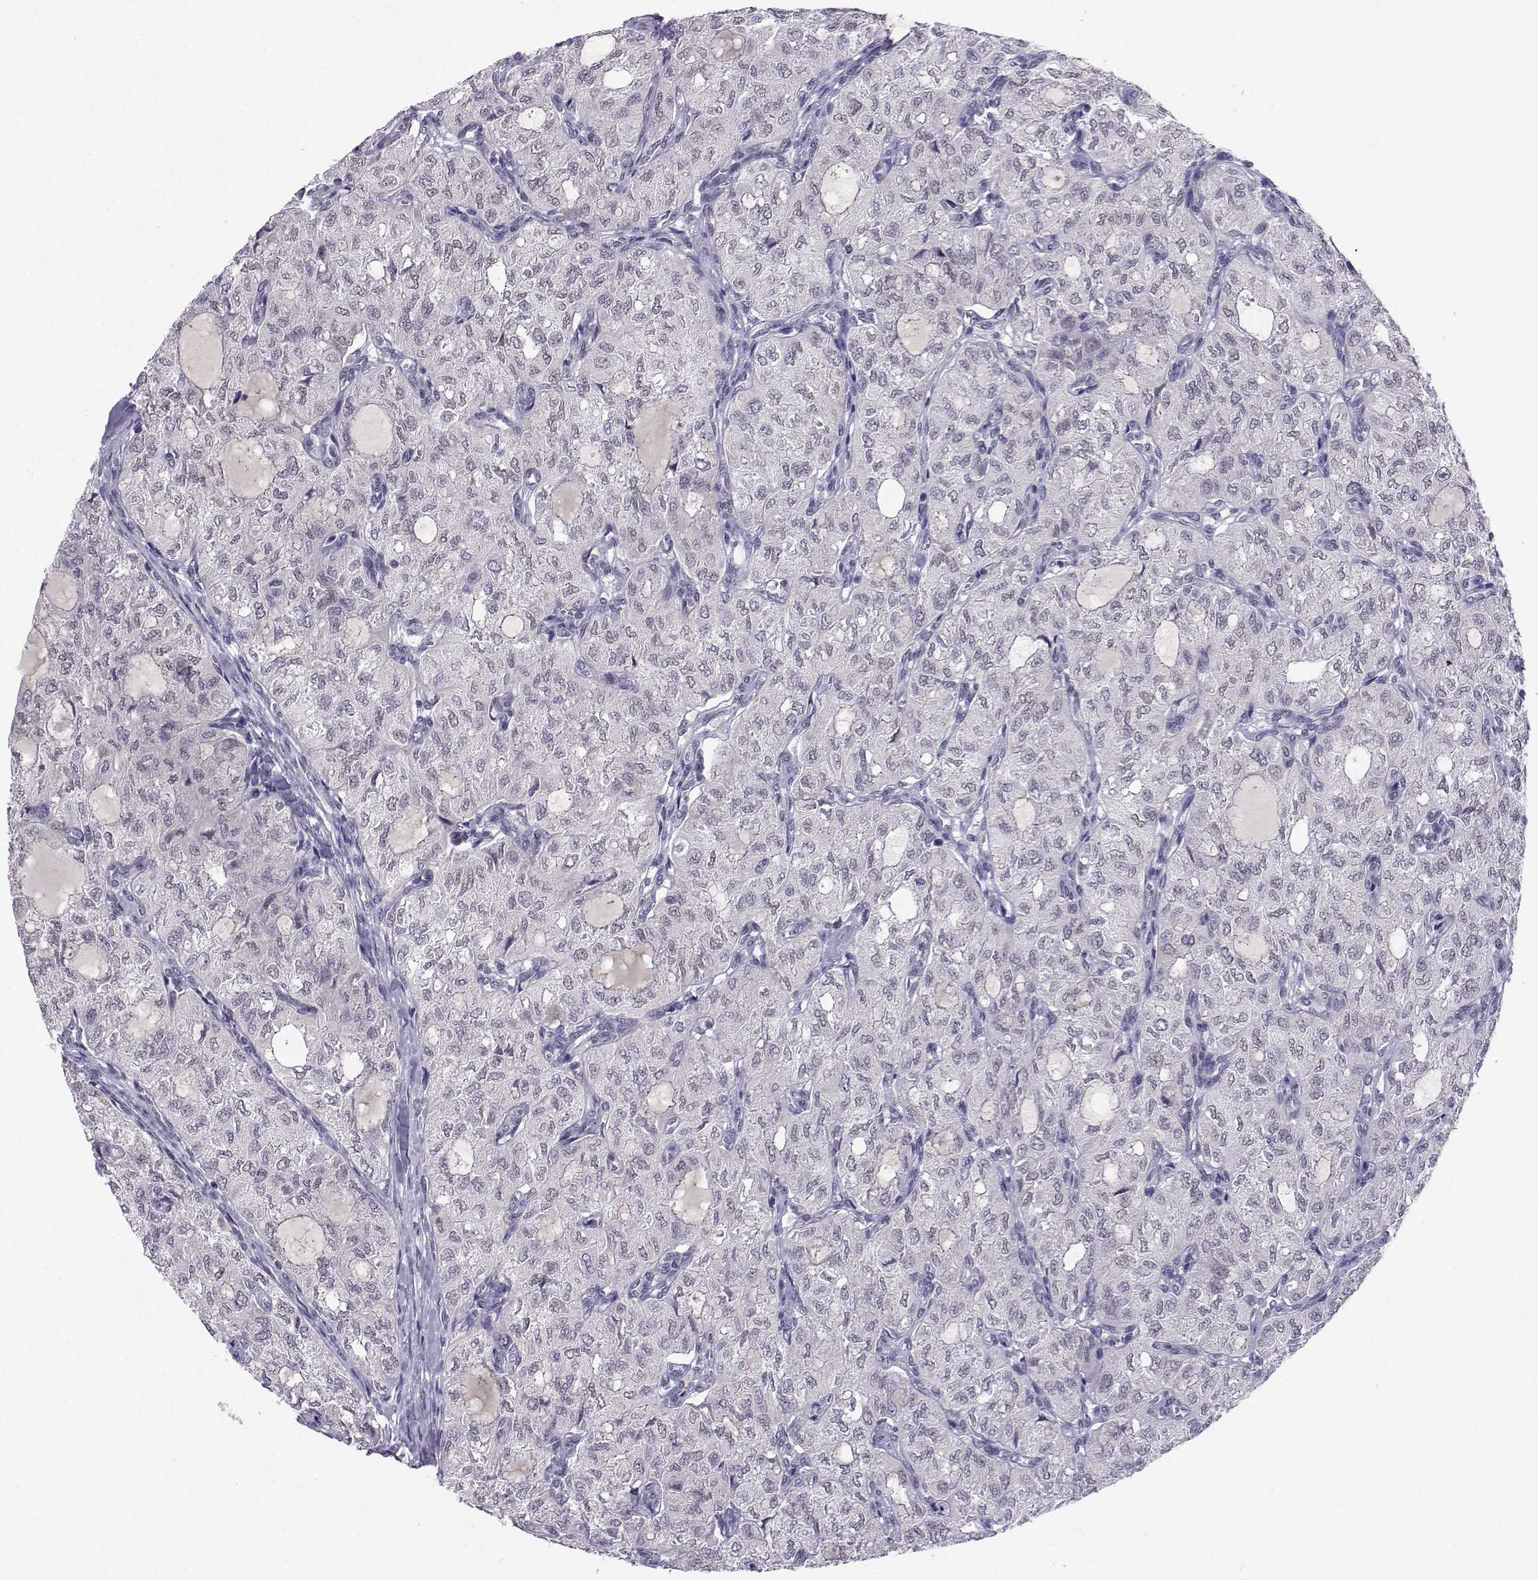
{"staining": {"intensity": "negative", "quantity": "none", "location": "none"}, "tissue": "thyroid cancer", "cell_type": "Tumor cells", "image_type": "cancer", "snomed": [{"axis": "morphology", "description": "Follicular adenoma carcinoma, NOS"}, {"axis": "topography", "description": "Thyroid gland"}], "caption": "An image of human thyroid cancer is negative for staining in tumor cells.", "gene": "MED26", "patient": {"sex": "male", "age": 75}}